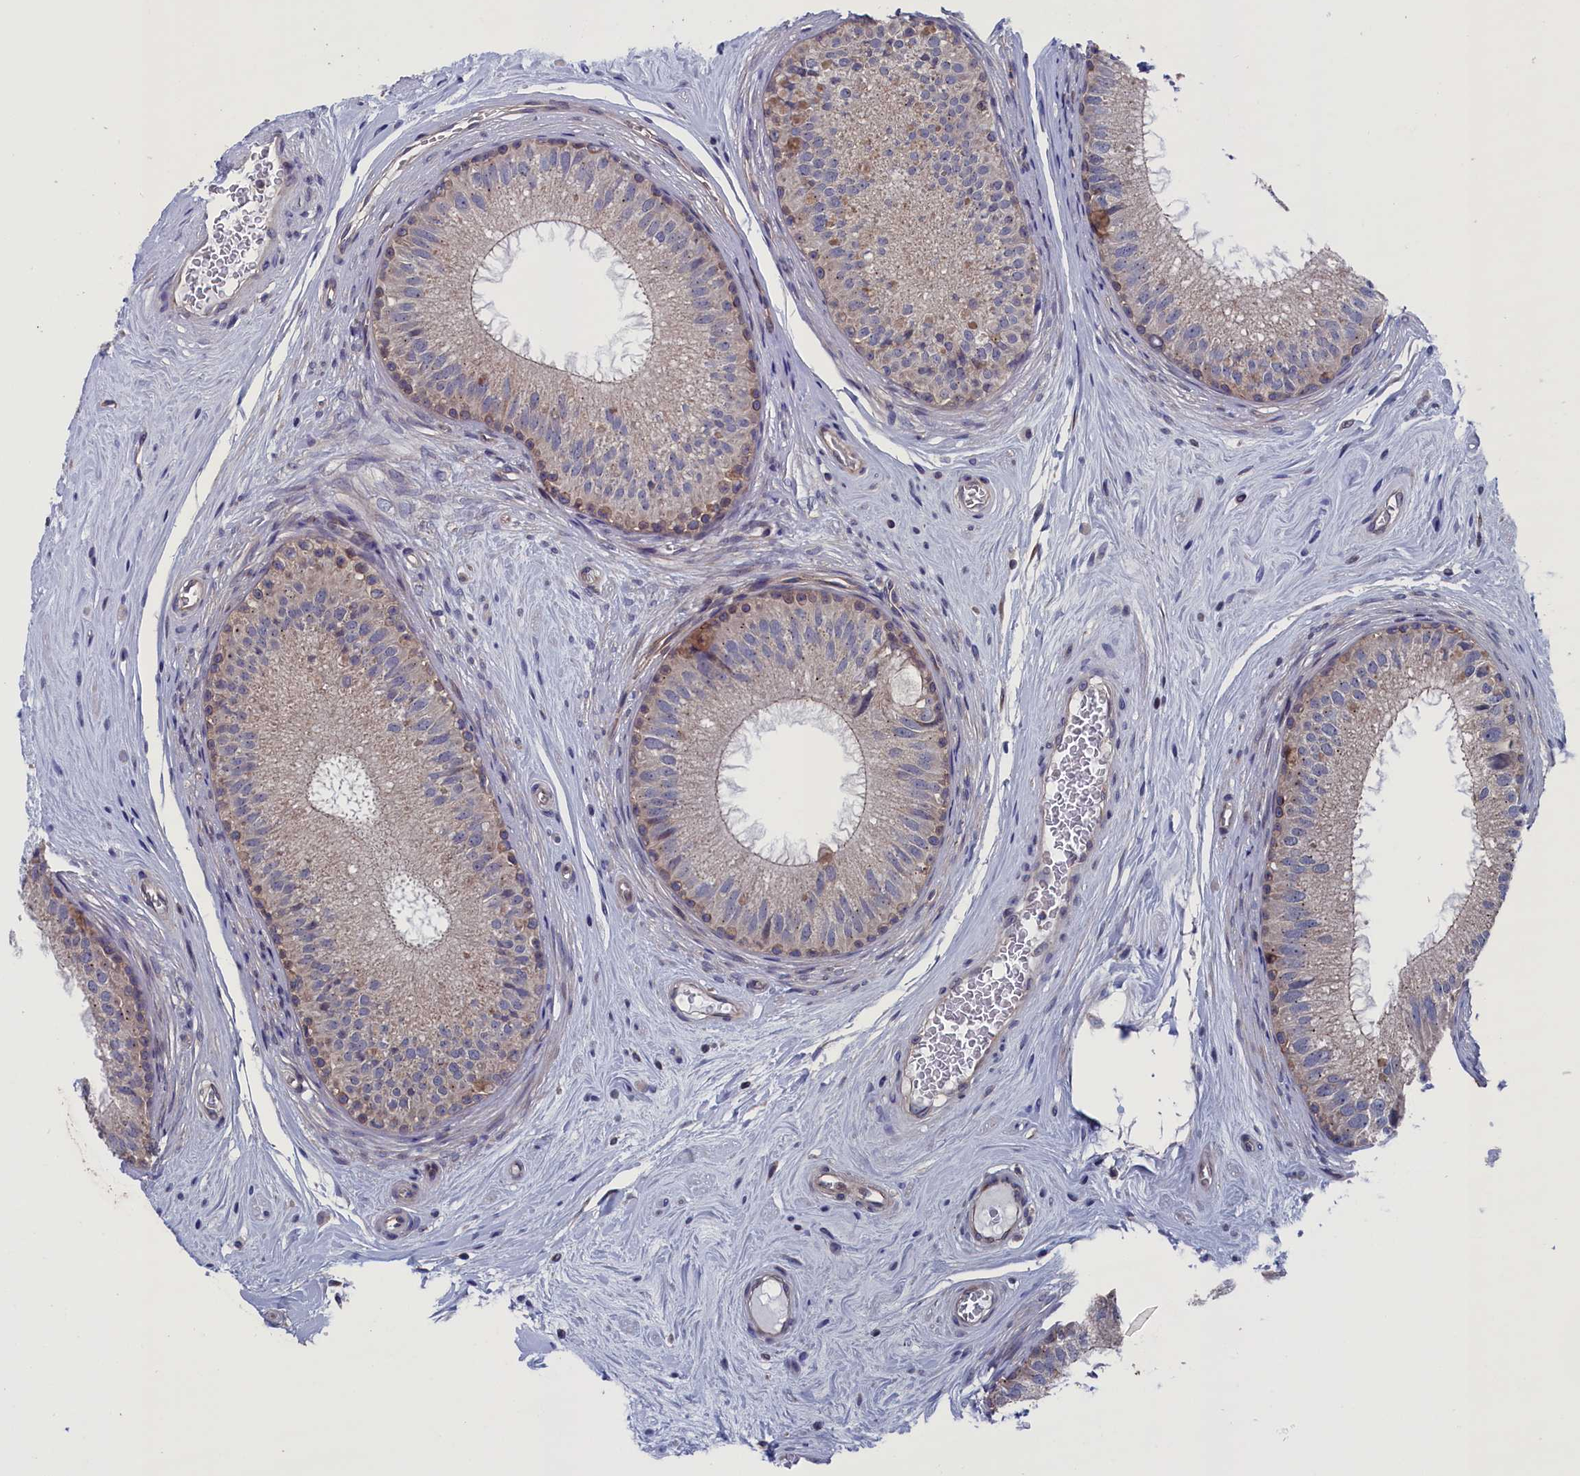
{"staining": {"intensity": "moderate", "quantity": "<25%", "location": "cytoplasmic/membranous"}, "tissue": "epididymis", "cell_type": "Glandular cells", "image_type": "normal", "snomed": [{"axis": "morphology", "description": "Normal tissue, NOS"}, {"axis": "topography", "description": "Epididymis"}], "caption": "Immunohistochemistry micrograph of benign epididymis stained for a protein (brown), which exhibits low levels of moderate cytoplasmic/membranous positivity in about <25% of glandular cells.", "gene": "SPATA13", "patient": {"sex": "male", "age": 33}}